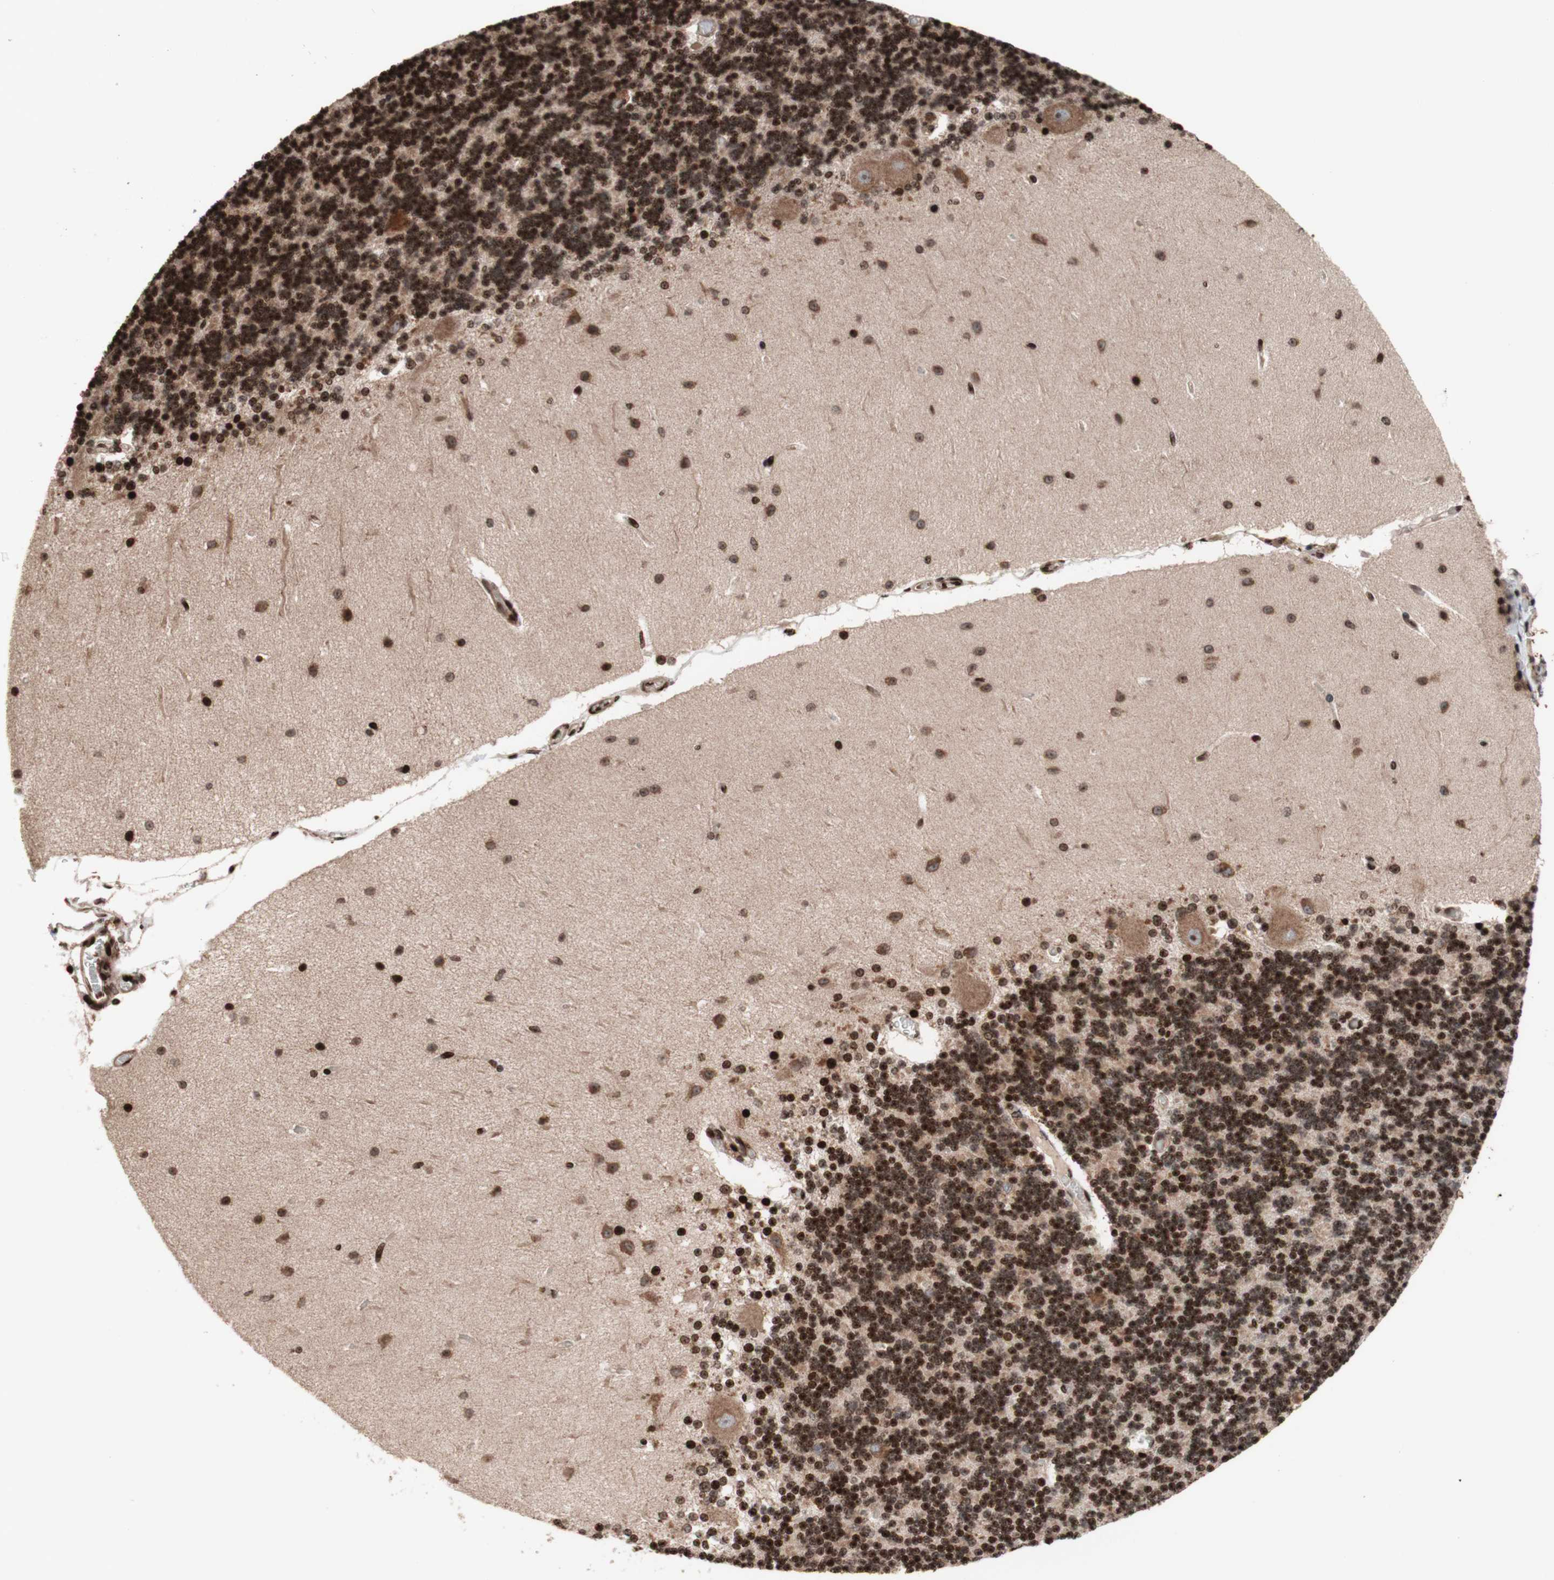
{"staining": {"intensity": "strong", "quantity": "25%-75%", "location": "nuclear"}, "tissue": "cerebellum", "cell_type": "Cells in granular layer", "image_type": "normal", "snomed": [{"axis": "morphology", "description": "Normal tissue, NOS"}, {"axis": "topography", "description": "Cerebellum"}], "caption": "Immunohistochemical staining of benign cerebellum demonstrates strong nuclear protein staining in about 25%-75% of cells in granular layer. The staining was performed using DAB, with brown indicating positive protein expression. Nuclei are stained blue with hematoxylin.", "gene": "POLA1", "patient": {"sex": "female", "age": 54}}